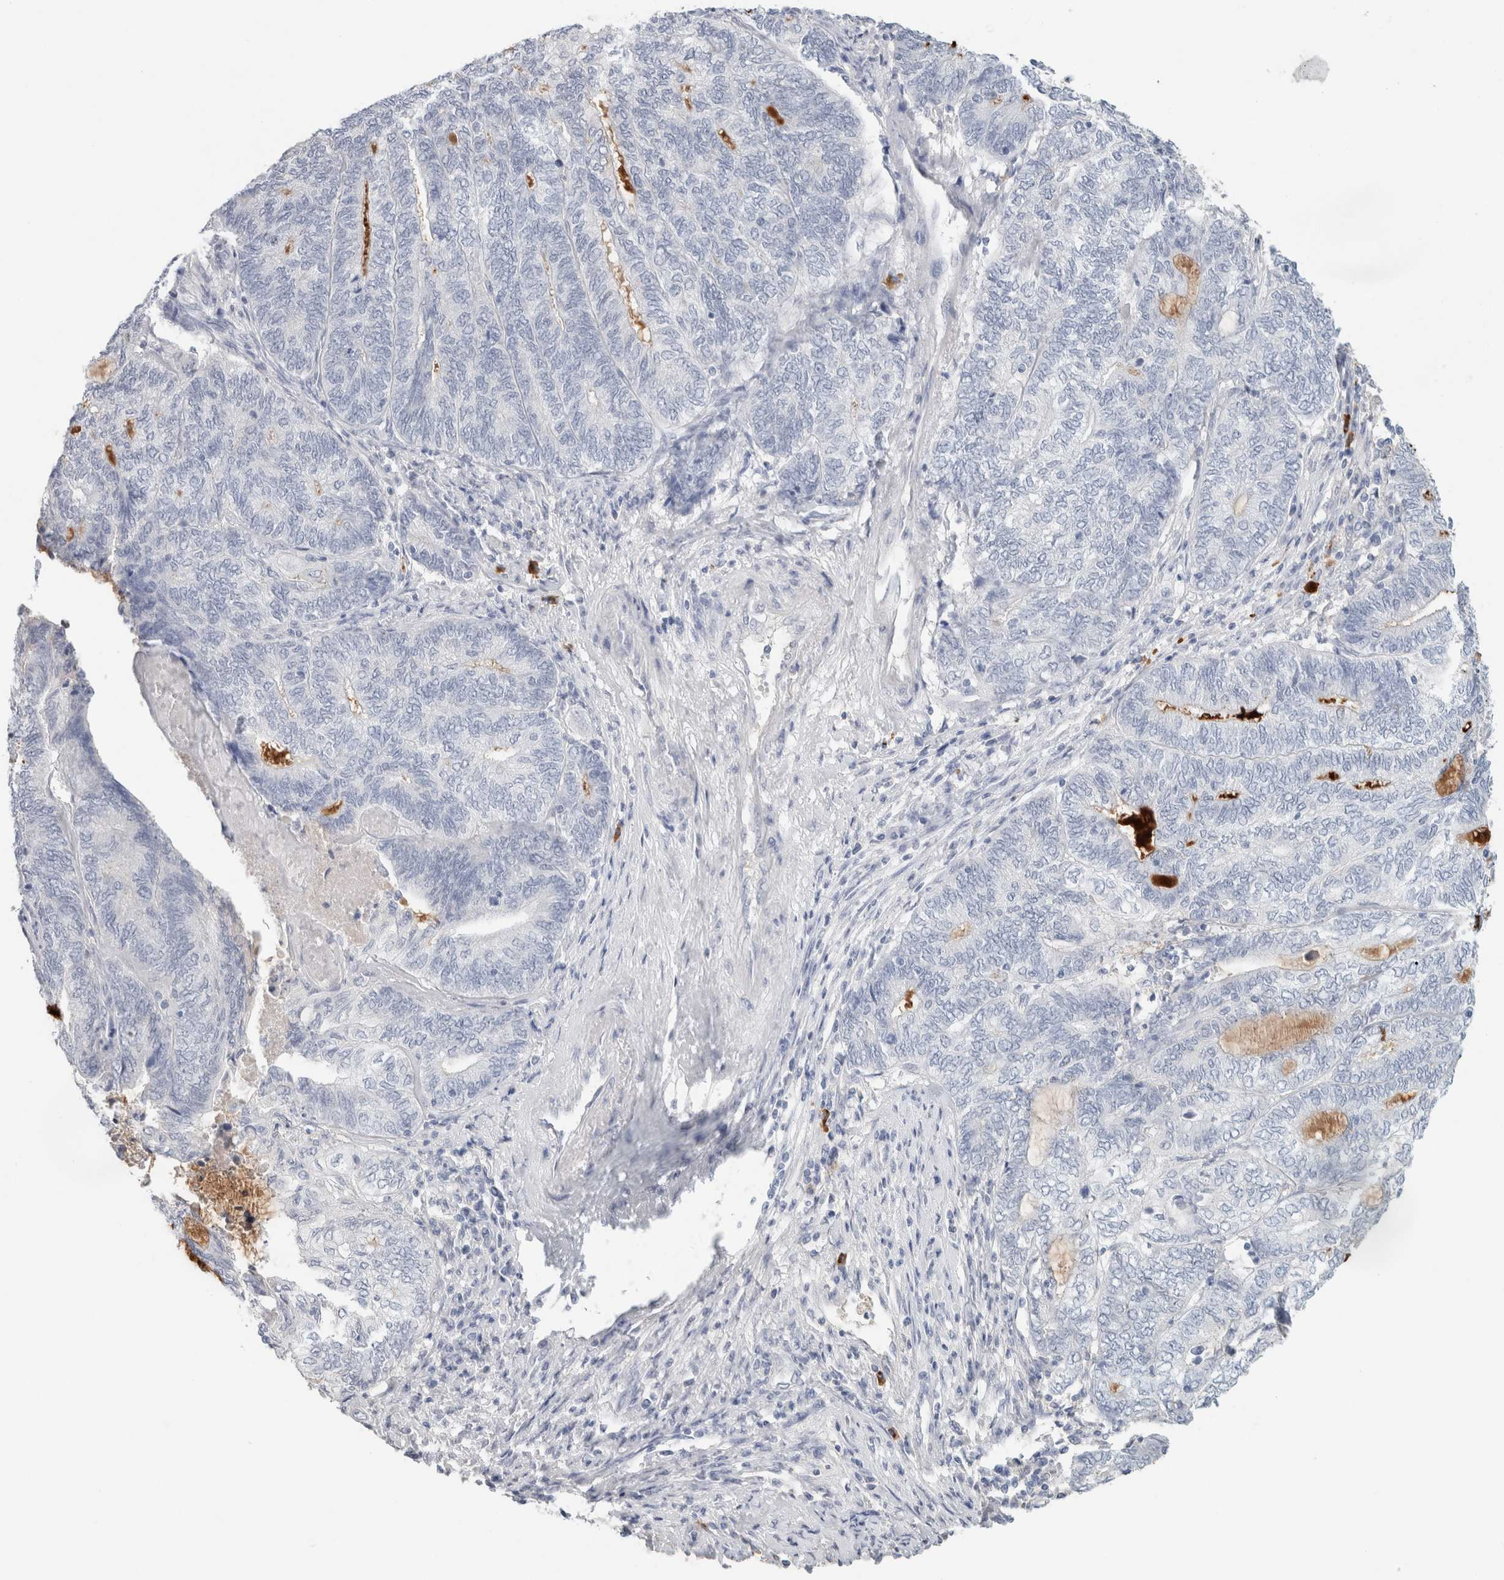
{"staining": {"intensity": "negative", "quantity": "none", "location": "none"}, "tissue": "endometrial cancer", "cell_type": "Tumor cells", "image_type": "cancer", "snomed": [{"axis": "morphology", "description": "Adenocarcinoma, NOS"}, {"axis": "topography", "description": "Uterus"}, {"axis": "topography", "description": "Endometrium"}], "caption": "Histopathology image shows no protein staining in tumor cells of endometrial cancer tissue.", "gene": "IL6", "patient": {"sex": "female", "age": 70}}